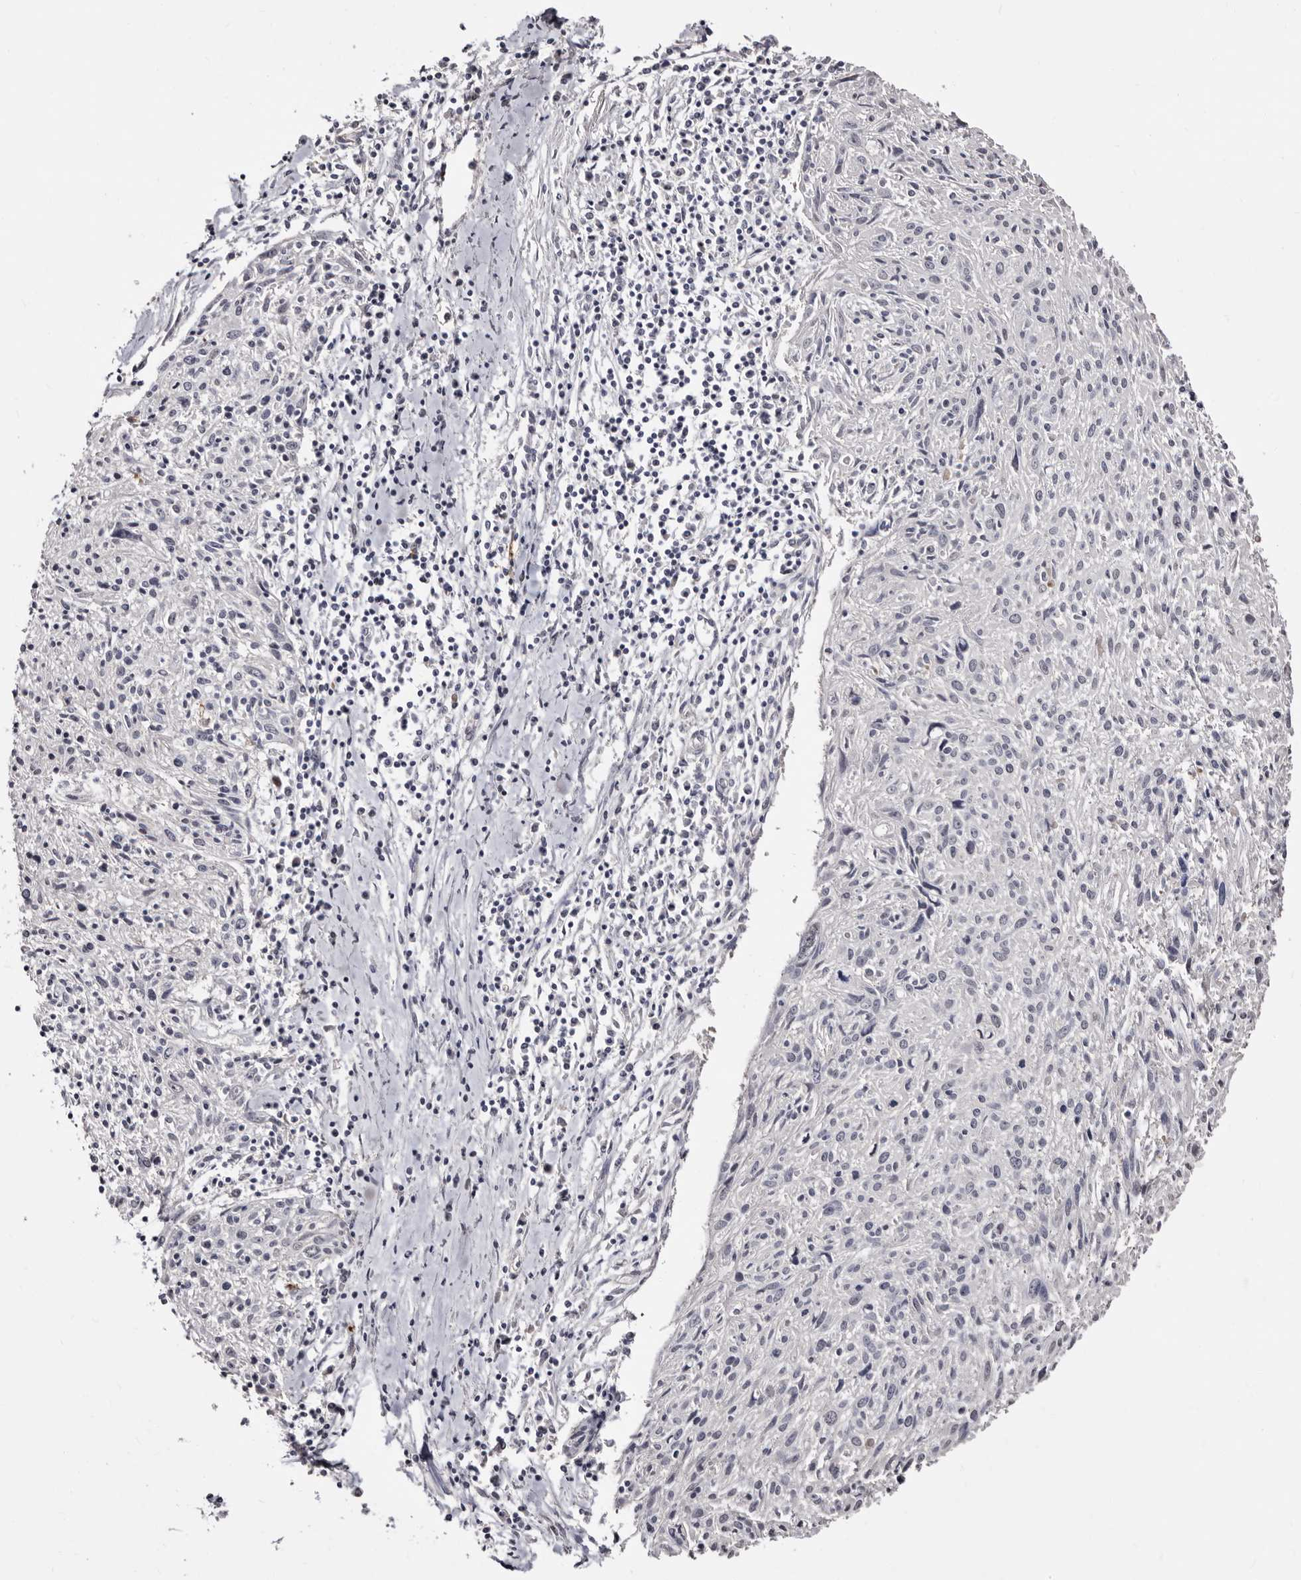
{"staining": {"intensity": "negative", "quantity": "none", "location": "none"}, "tissue": "cervical cancer", "cell_type": "Tumor cells", "image_type": "cancer", "snomed": [{"axis": "morphology", "description": "Squamous cell carcinoma, NOS"}, {"axis": "topography", "description": "Cervix"}], "caption": "A high-resolution histopathology image shows IHC staining of cervical cancer (squamous cell carcinoma), which displays no significant positivity in tumor cells.", "gene": "PTAFR", "patient": {"sex": "female", "age": 51}}